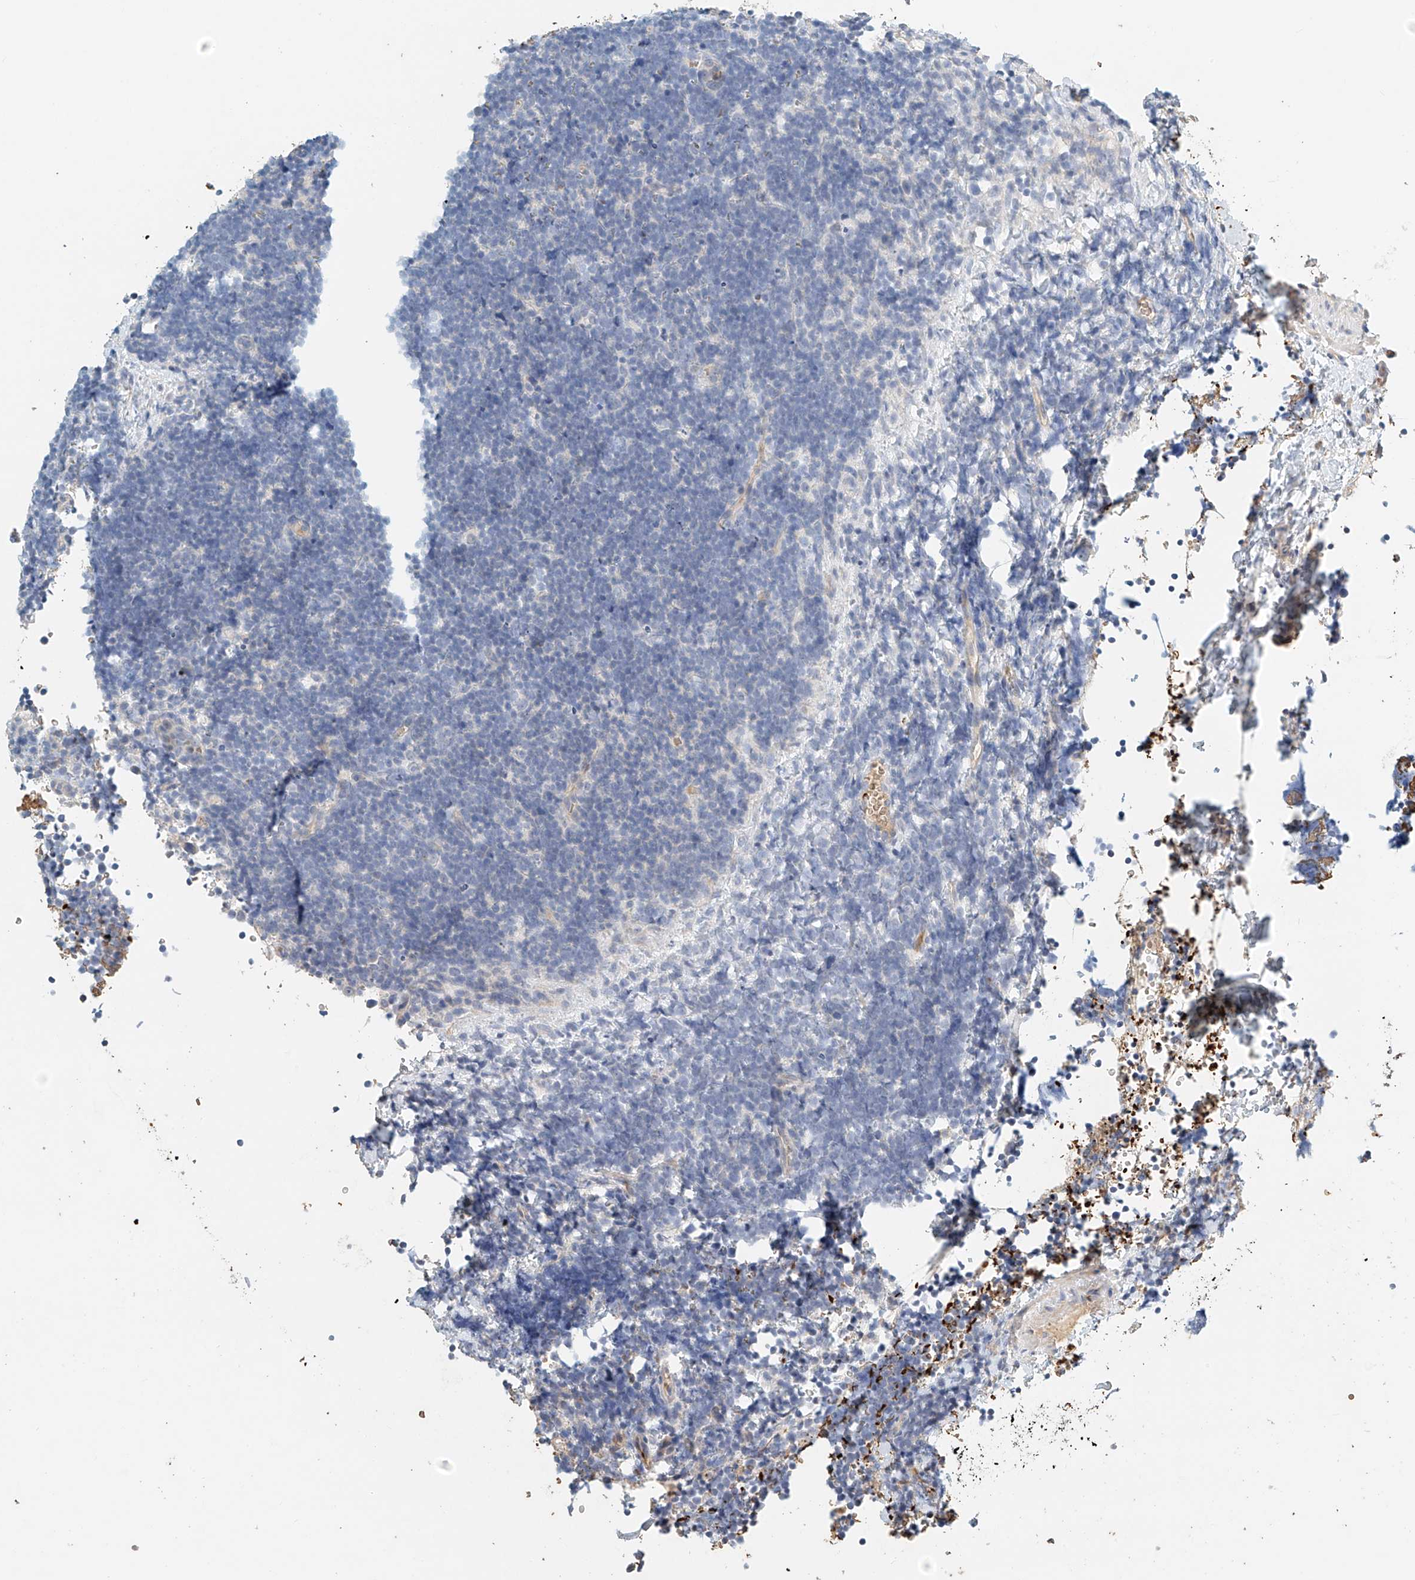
{"staining": {"intensity": "negative", "quantity": "none", "location": "none"}, "tissue": "lymphoma", "cell_type": "Tumor cells", "image_type": "cancer", "snomed": [{"axis": "morphology", "description": "Malignant lymphoma, non-Hodgkin's type, High grade"}, {"axis": "topography", "description": "Lymph node"}], "caption": "IHC histopathology image of neoplastic tissue: lymphoma stained with DAB (3,3'-diaminobenzidine) exhibits no significant protein staining in tumor cells.", "gene": "RCAN3", "patient": {"sex": "male", "age": 13}}